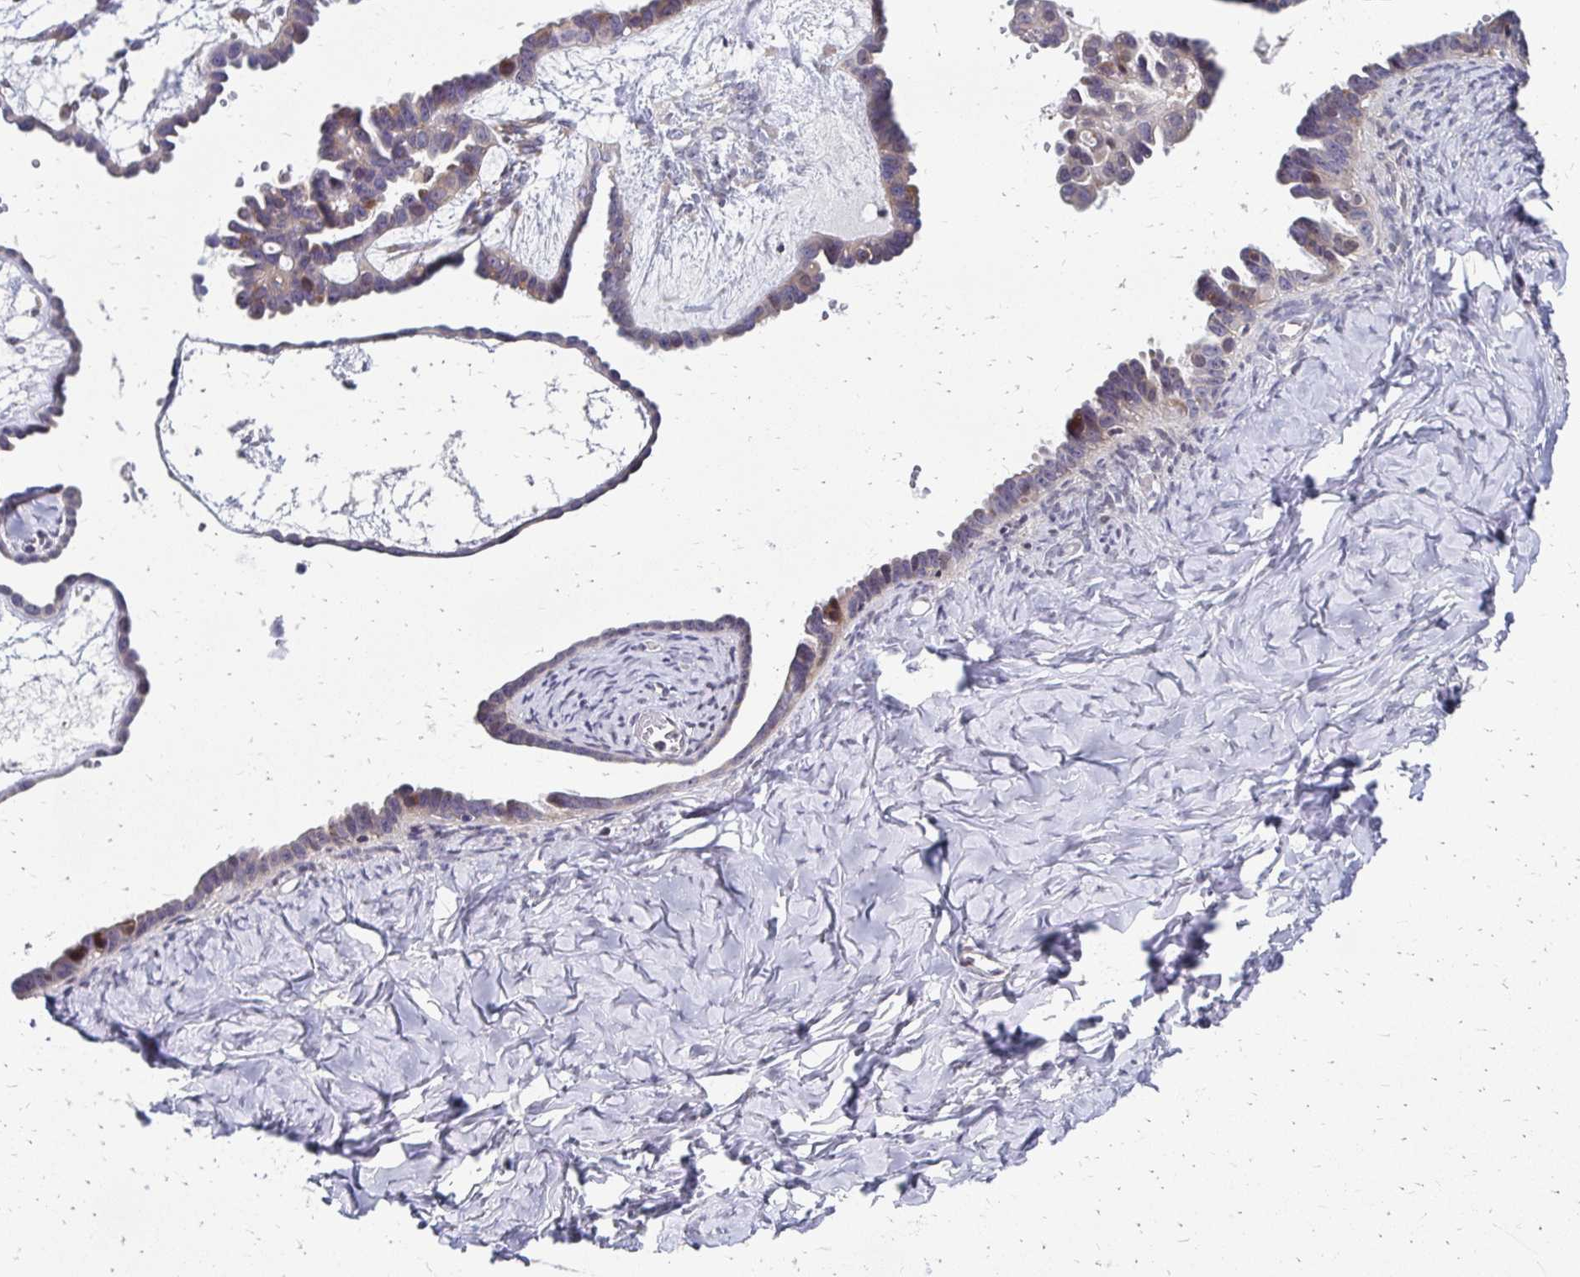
{"staining": {"intensity": "moderate", "quantity": "<25%", "location": "nuclear"}, "tissue": "ovarian cancer", "cell_type": "Tumor cells", "image_type": "cancer", "snomed": [{"axis": "morphology", "description": "Cystadenocarcinoma, serous, NOS"}, {"axis": "topography", "description": "Ovary"}], "caption": "Brown immunohistochemical staining in human serous cystadenocarcinoma (ovarian) displays moderate nuclear staining in about <25% of tumor cells.", "gene": "CBX7", "patient": {"sex": "female", "age": 69}}